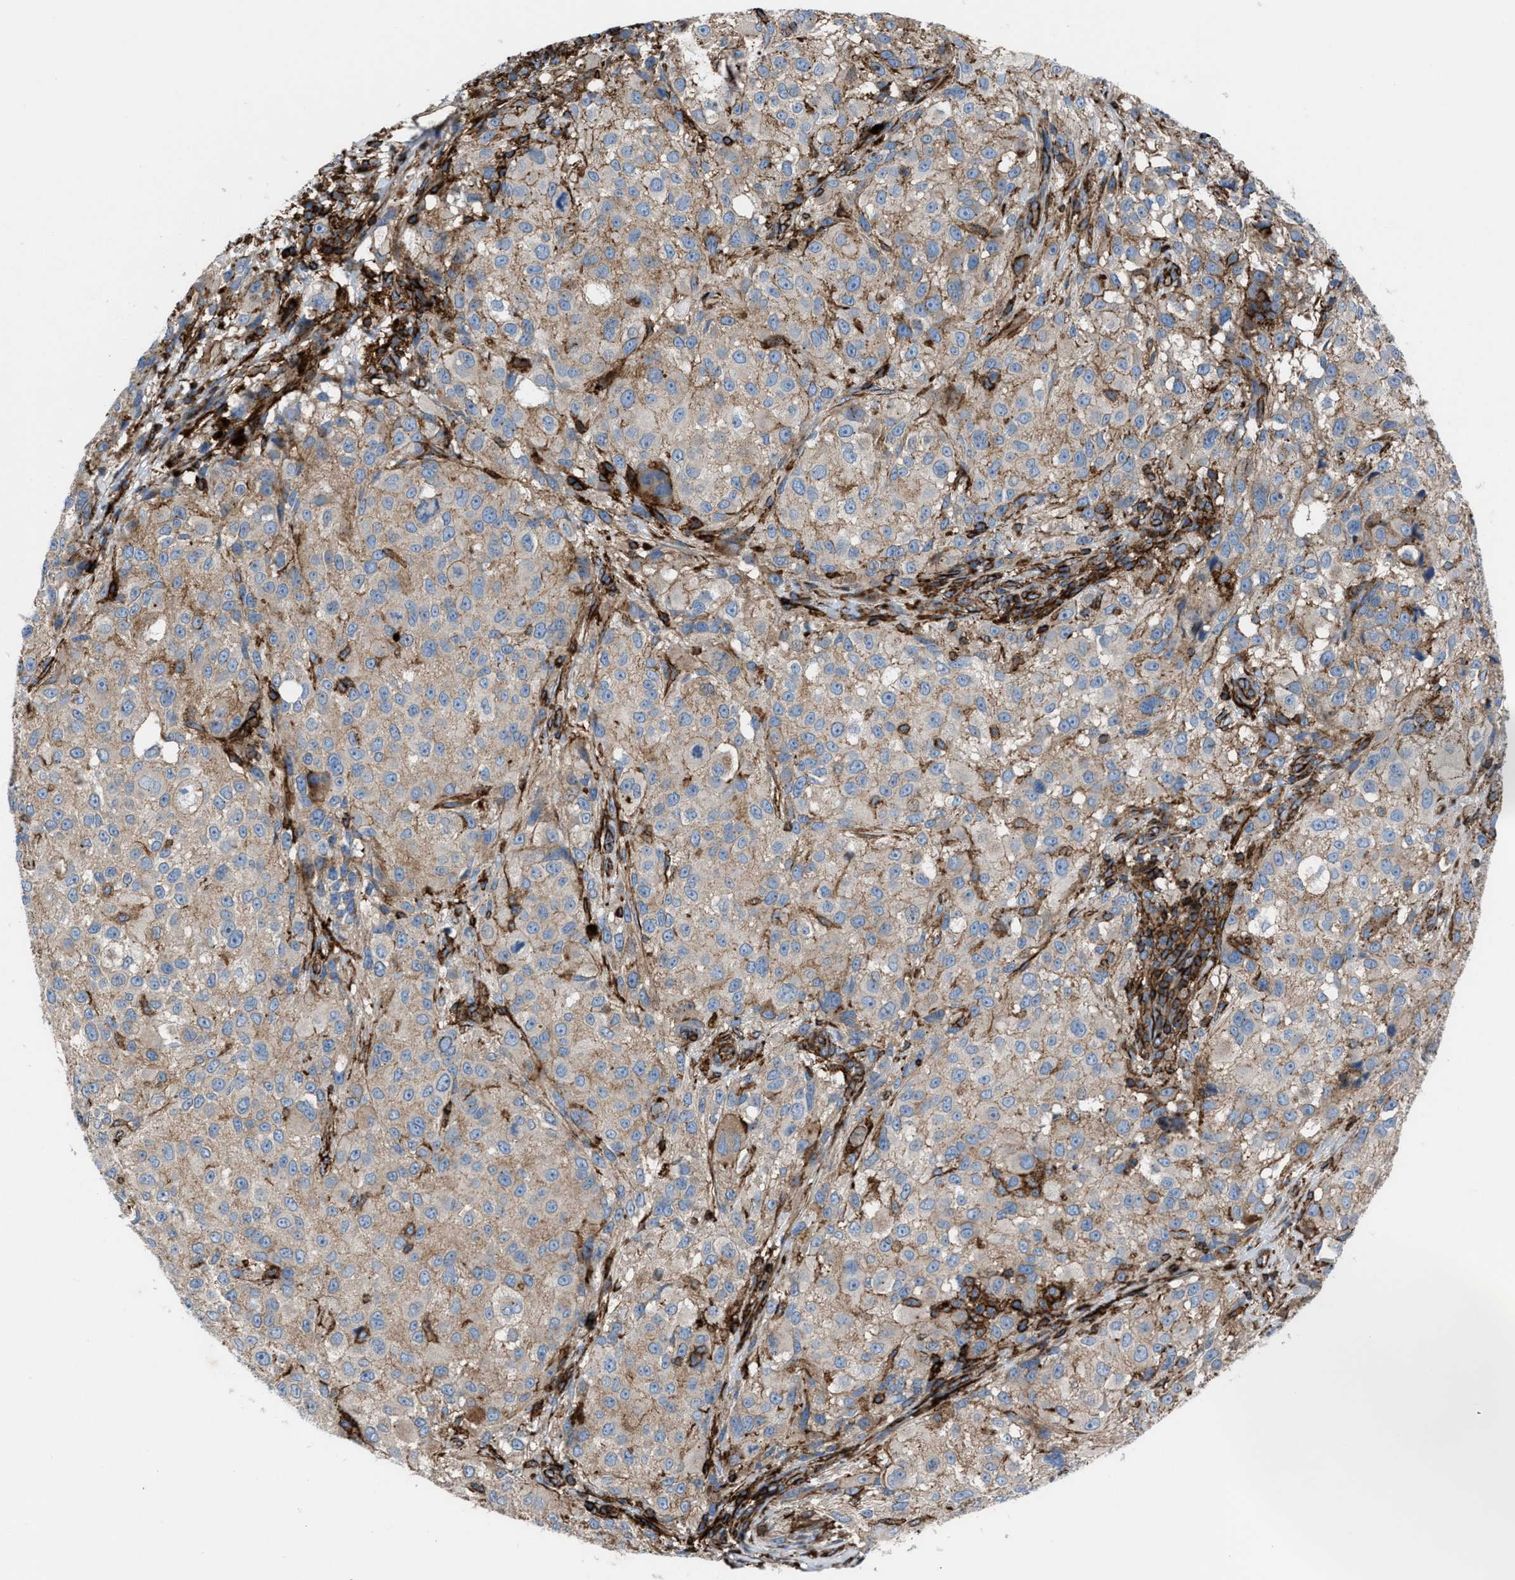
{"staining": {"intensity": "weak", "quantity": "<25%", "location": "cytoplasmic/membranous"}, "tissue": "melanoma", "cell_type": "Tumor cells", "image_type": "cancer", "snomed": [{"axis": "morphology", "description": "Necrosis, NOS"}, {"axis": "morphology", "description": "Malignant melanoma, NOS"}, {"axis": "topography", "description": "Skin"}], "caption": "Protein analysis of melanoma demonstrates no significant positivity in tumor cells.", "gene": "AGPAT2", "patient": {"sex": "female", "age": 87}}